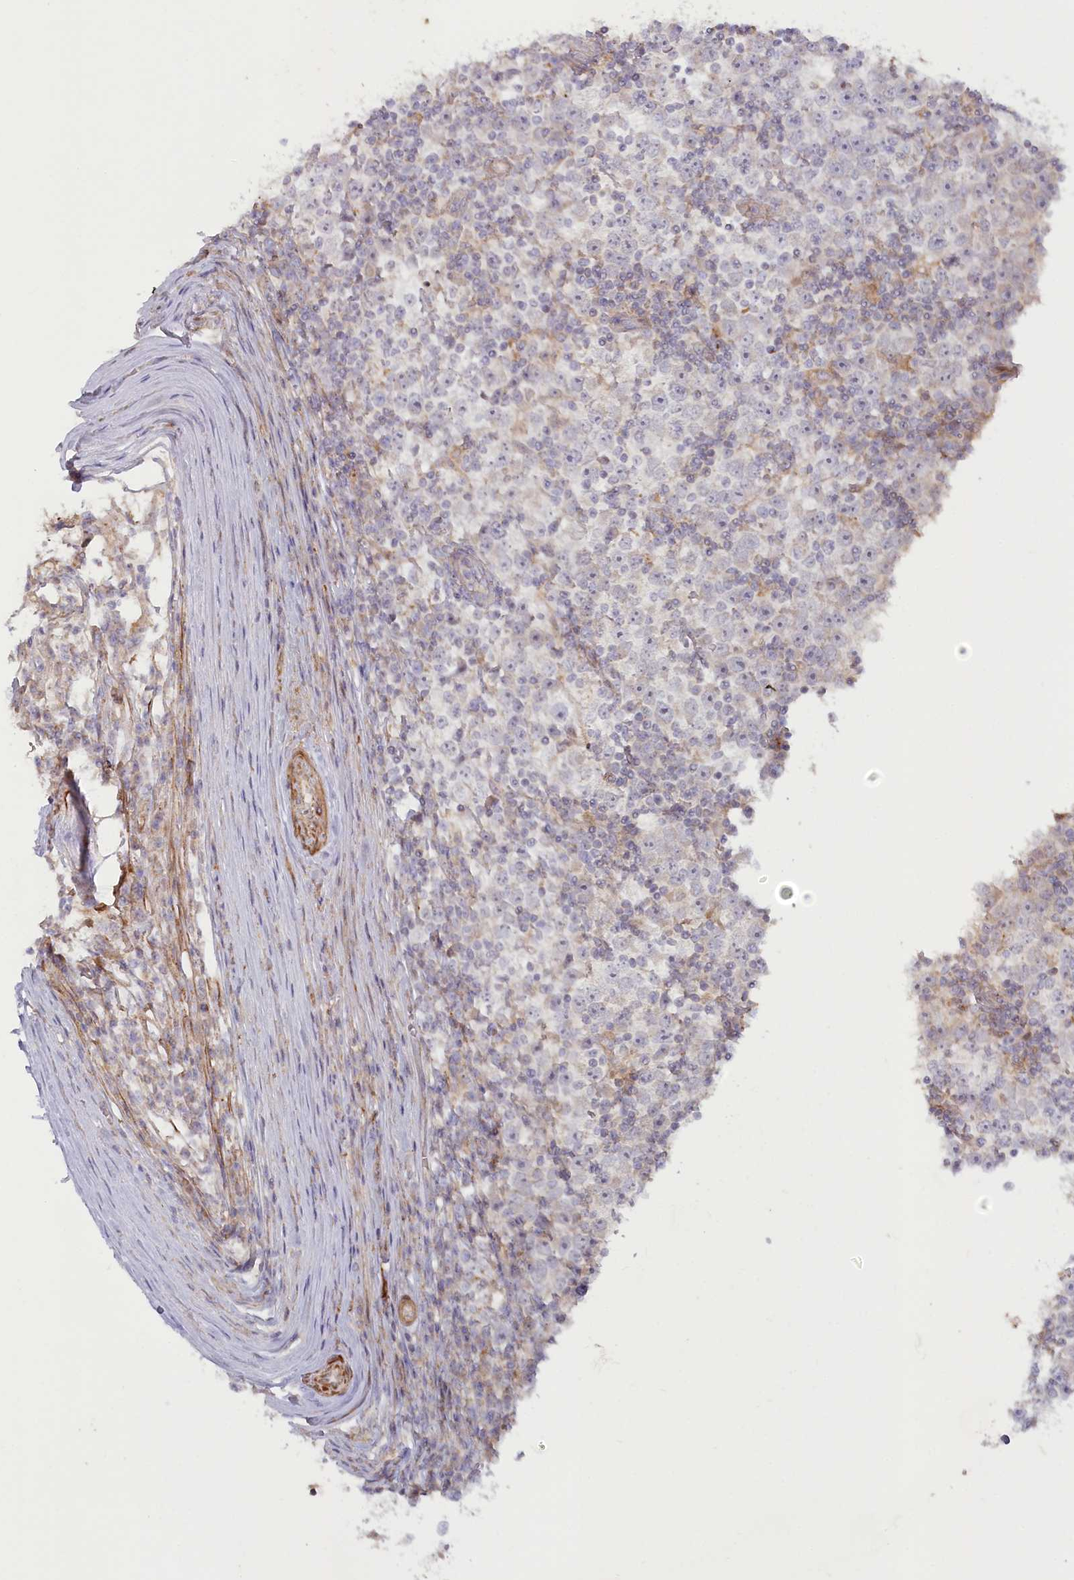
{"staining": {"intensity": "negative", "quantity": "none", "location": "none"}, "tissue": "testis cancer", "cell_type": "Tumor cells", "image_type": "cancer", "snomed": [{"axis": "morphology", "description": "Seminoma, NOS"}, {"axis": "topography", "description": "Testis"}], "caption": "Photomicrograph shows no significant protein staining in tumor cells of testis cancer (seminoma). (Immunohistochemistry, brightfield microscopy, high magnification).", "gene": "MTG1", "patient": {"sex": "male", "age": 65}}